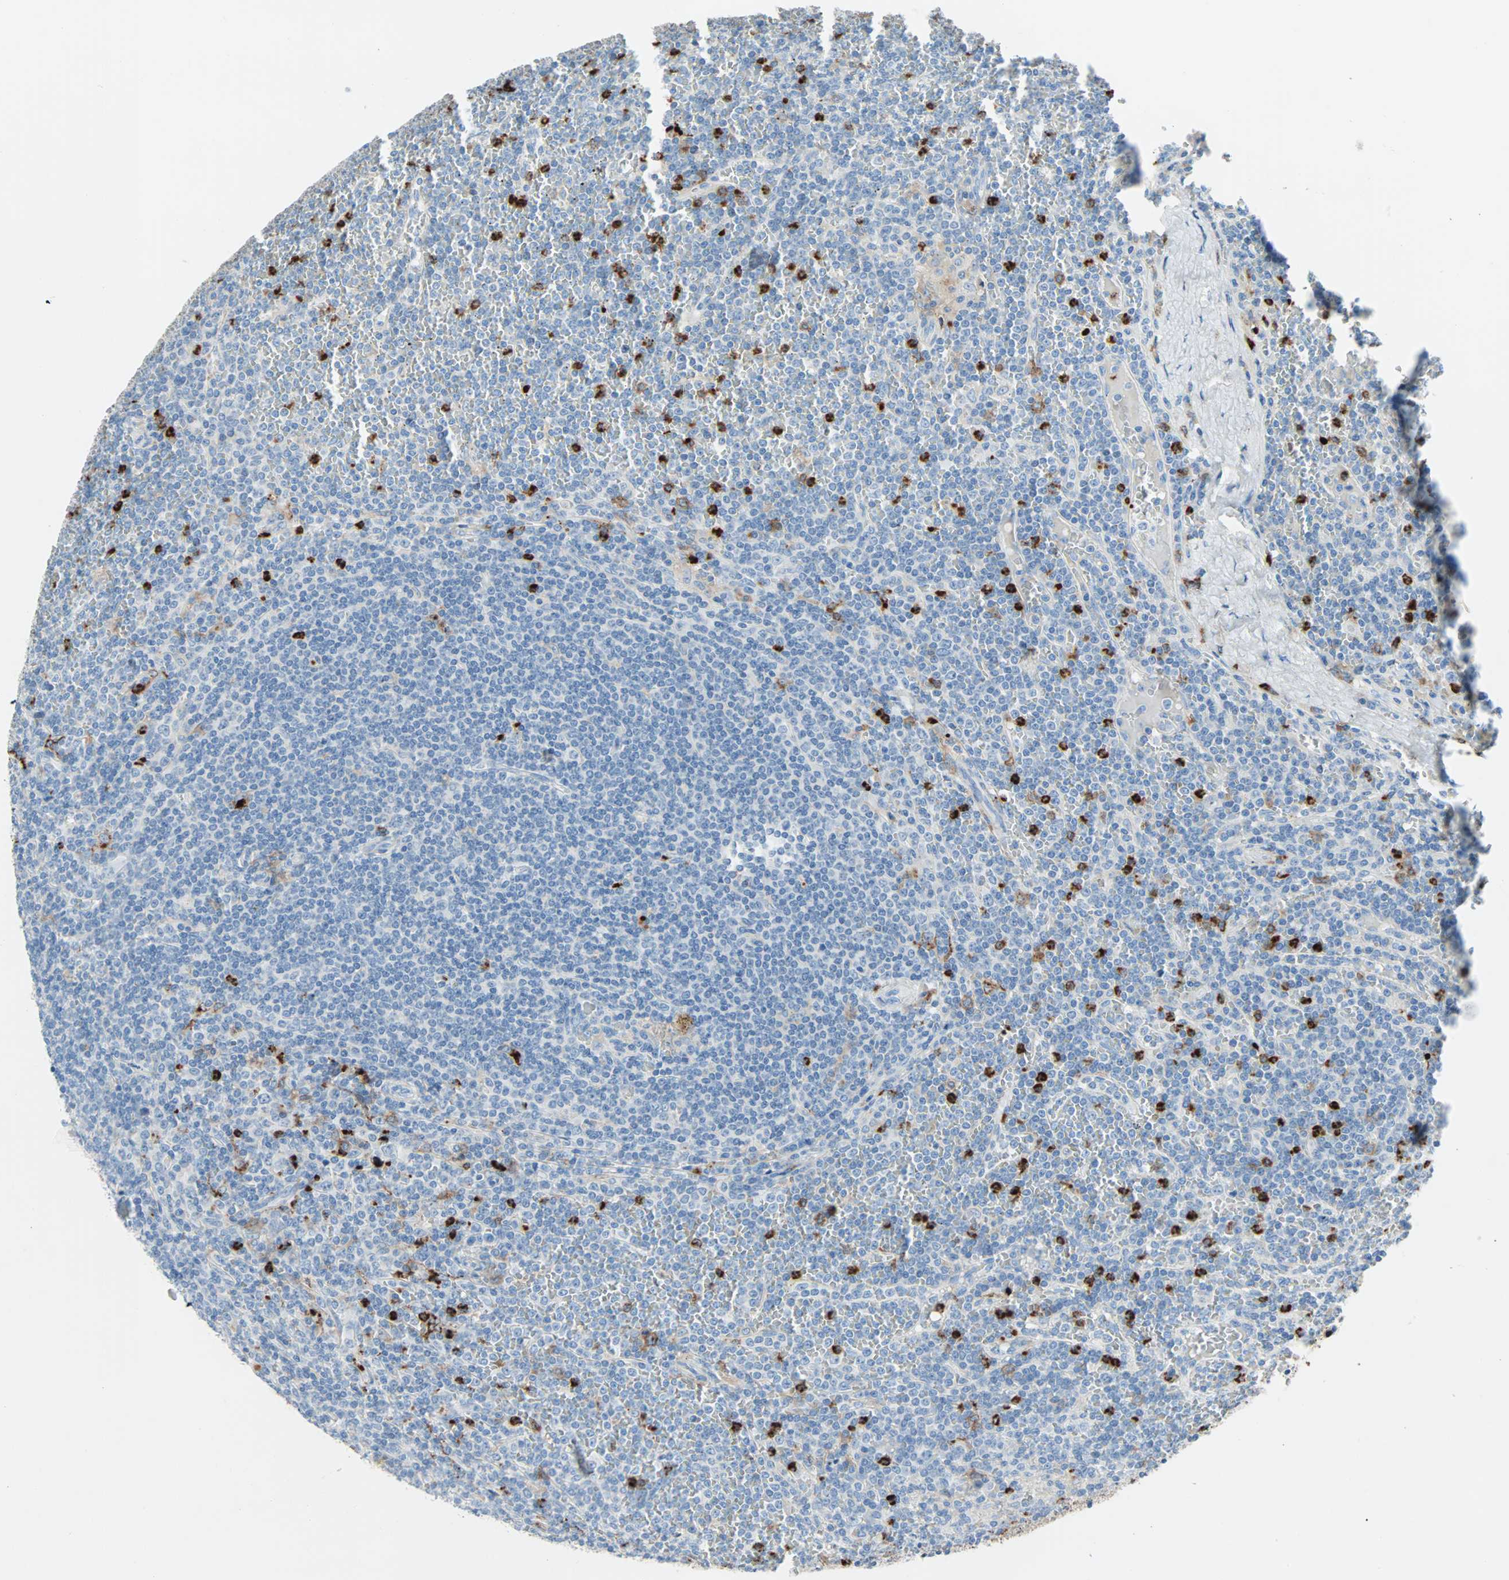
{"staining": {"intensity": "negative", "quantity": "none", "location": "none"}, "tissue": "lymphoma", "cell_type": "Tumor cells", "image_type": "cancer", "snomed": [{"axis": "morphology", "description": "Malignant lymphoma, non-Hodgkin's type, Low grade"}, {"axis": "topography", "description": "Spleen"}], "caption": "This is an immunohistochemistry (IHC) photomicrograph of human low-grade malignant lymphoma, non-Hodgkin's type. There is no positivity in tumor cells.", "gene": "CLEC4A", "patient": {"sex": "female", "age": 19}}